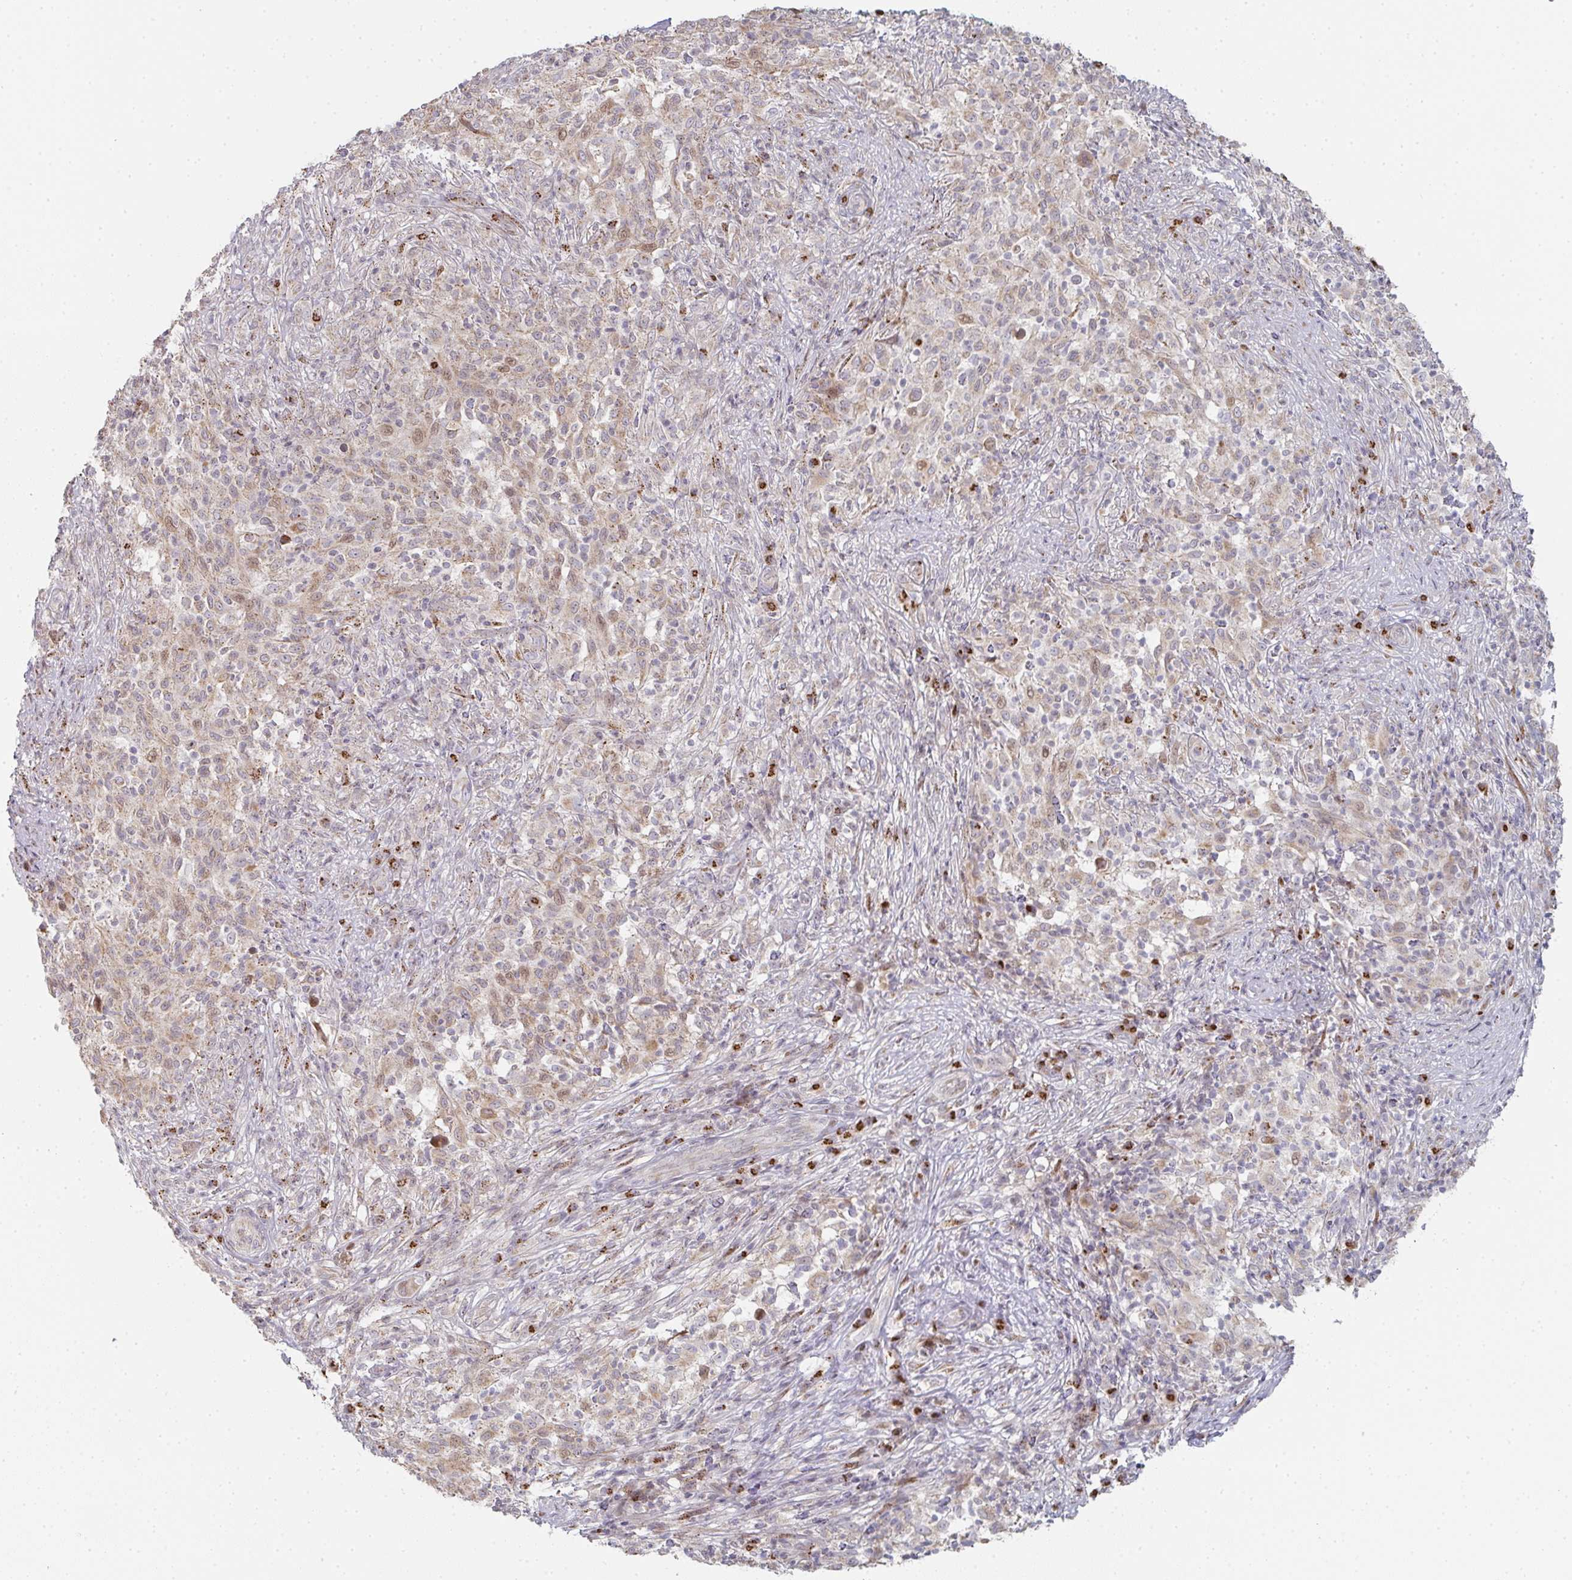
{"staining": {"intensity": "moderate", "quantity": ">75%", "location": "cytoplasmic/membranous"}, "tissue": "melanoma", "cell_type": "Tumor cells", "image_type": "cancer", "snomed": [{"axis": "morphology", "description": "Malignant melanoma, NOS"}, {"axis": "topography", "description": "Skin"}], "caption": "High-power microscopy captured an immunohistochemistry histopathology image of melanoma, revealing moderate cytoplasmic/membranous expression in approximately >75% of tumor cells.", "gene": "ZNF526", "patient": {"sex": "male", "age": 66}}